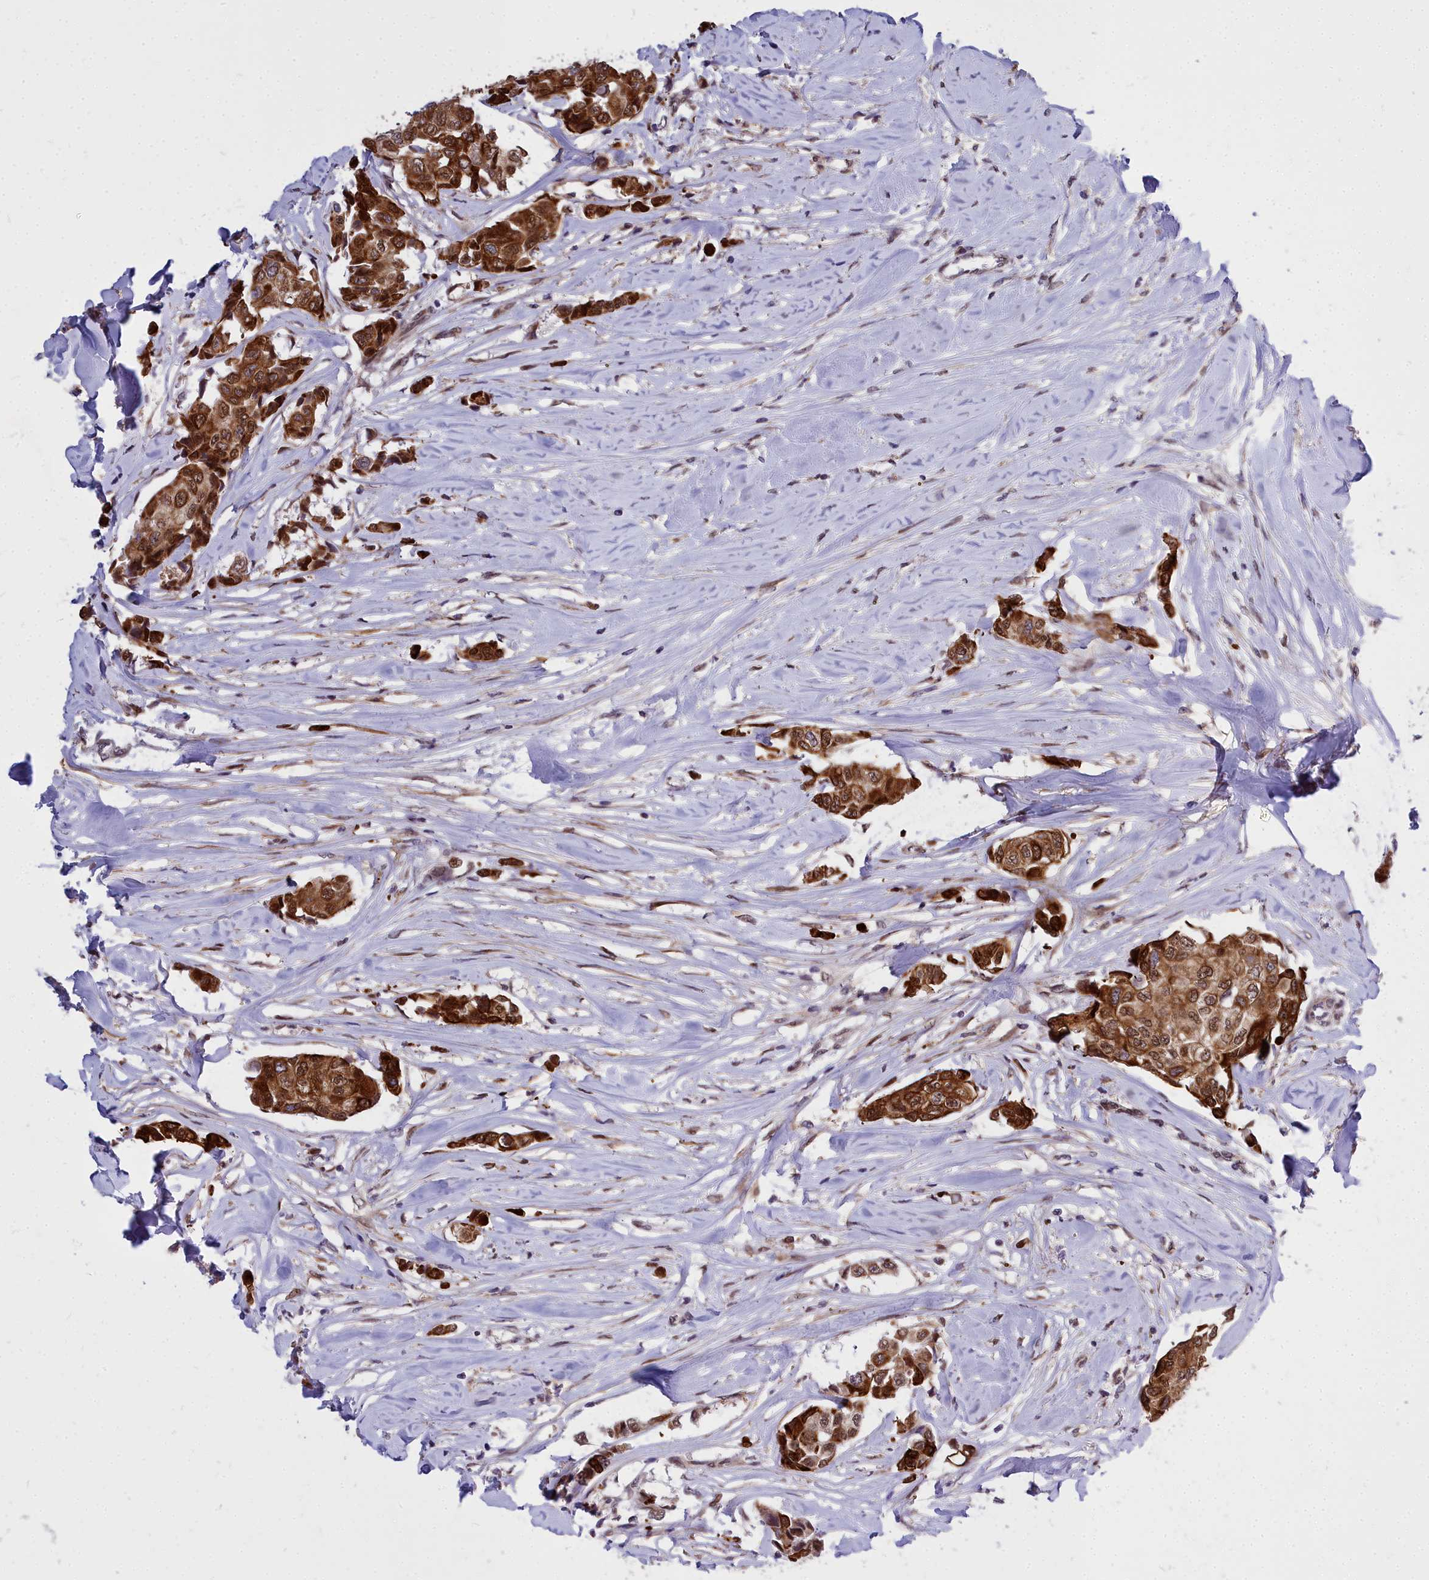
{"staining": {"intensity": "strong", "quantity": ">75%", "location": "cytoplasmic/membranous,nuclear"}, "tissue": "breast cancer", "cell_type": "Tumor cells", "image_type": "cancer", "snomed": [{"axis": "morphology", "description": "Duct carcinoma"}, {"axis": "topography", "description": "Breast"}], "caption": "Breast invasive ductal carcinoma was stained to show a protein in brown. There is high levels of strong cytoplasmic/membranous and nuclear positivity in approximately >75% of tumor cells.", "gene": "ABCB8", "patient": {"sex": "female", "age": 80}}